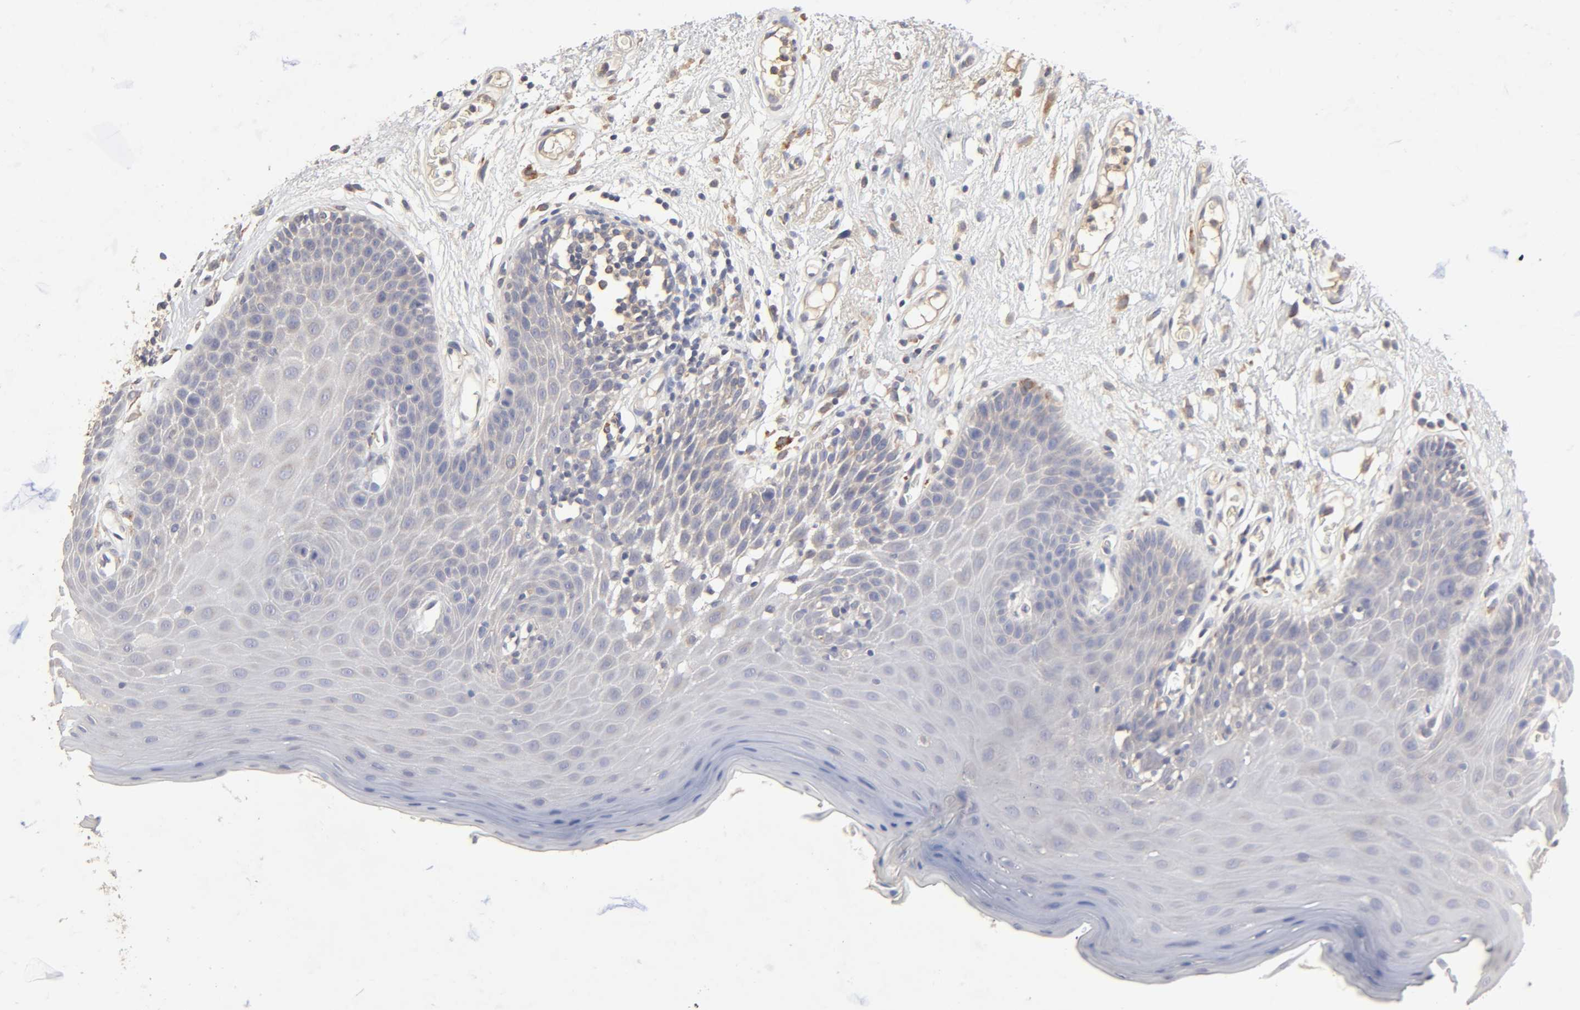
{"staining": {"intensity": "weak", "quantity": "<25%", "location": "cytoplasmic/membranous"}, "tissue": "oral mucosa", "cell_type": "Squamous epithelial cells", "image_type": "normal", "snomed": [{"axis": "morphology", "description": "Normal tissue, NOS"}, {"axis": "morphology", "description": "Squamous cell carcinoma, NOS"}, {"axis": "topography", "description": "Skeletal muscle"}, {"axis": "topography", "description": "Oral tissue"}, {"axis": "topography", "description": "Head-Neck"}], "caption": "Image shows no significant protein expression in squamous epithelial cells of unremarkable oral mucosa. Nuclei are stained in blue.", "gene": "EIF4G2", "patient": {"sex": "male", "age": 71}}